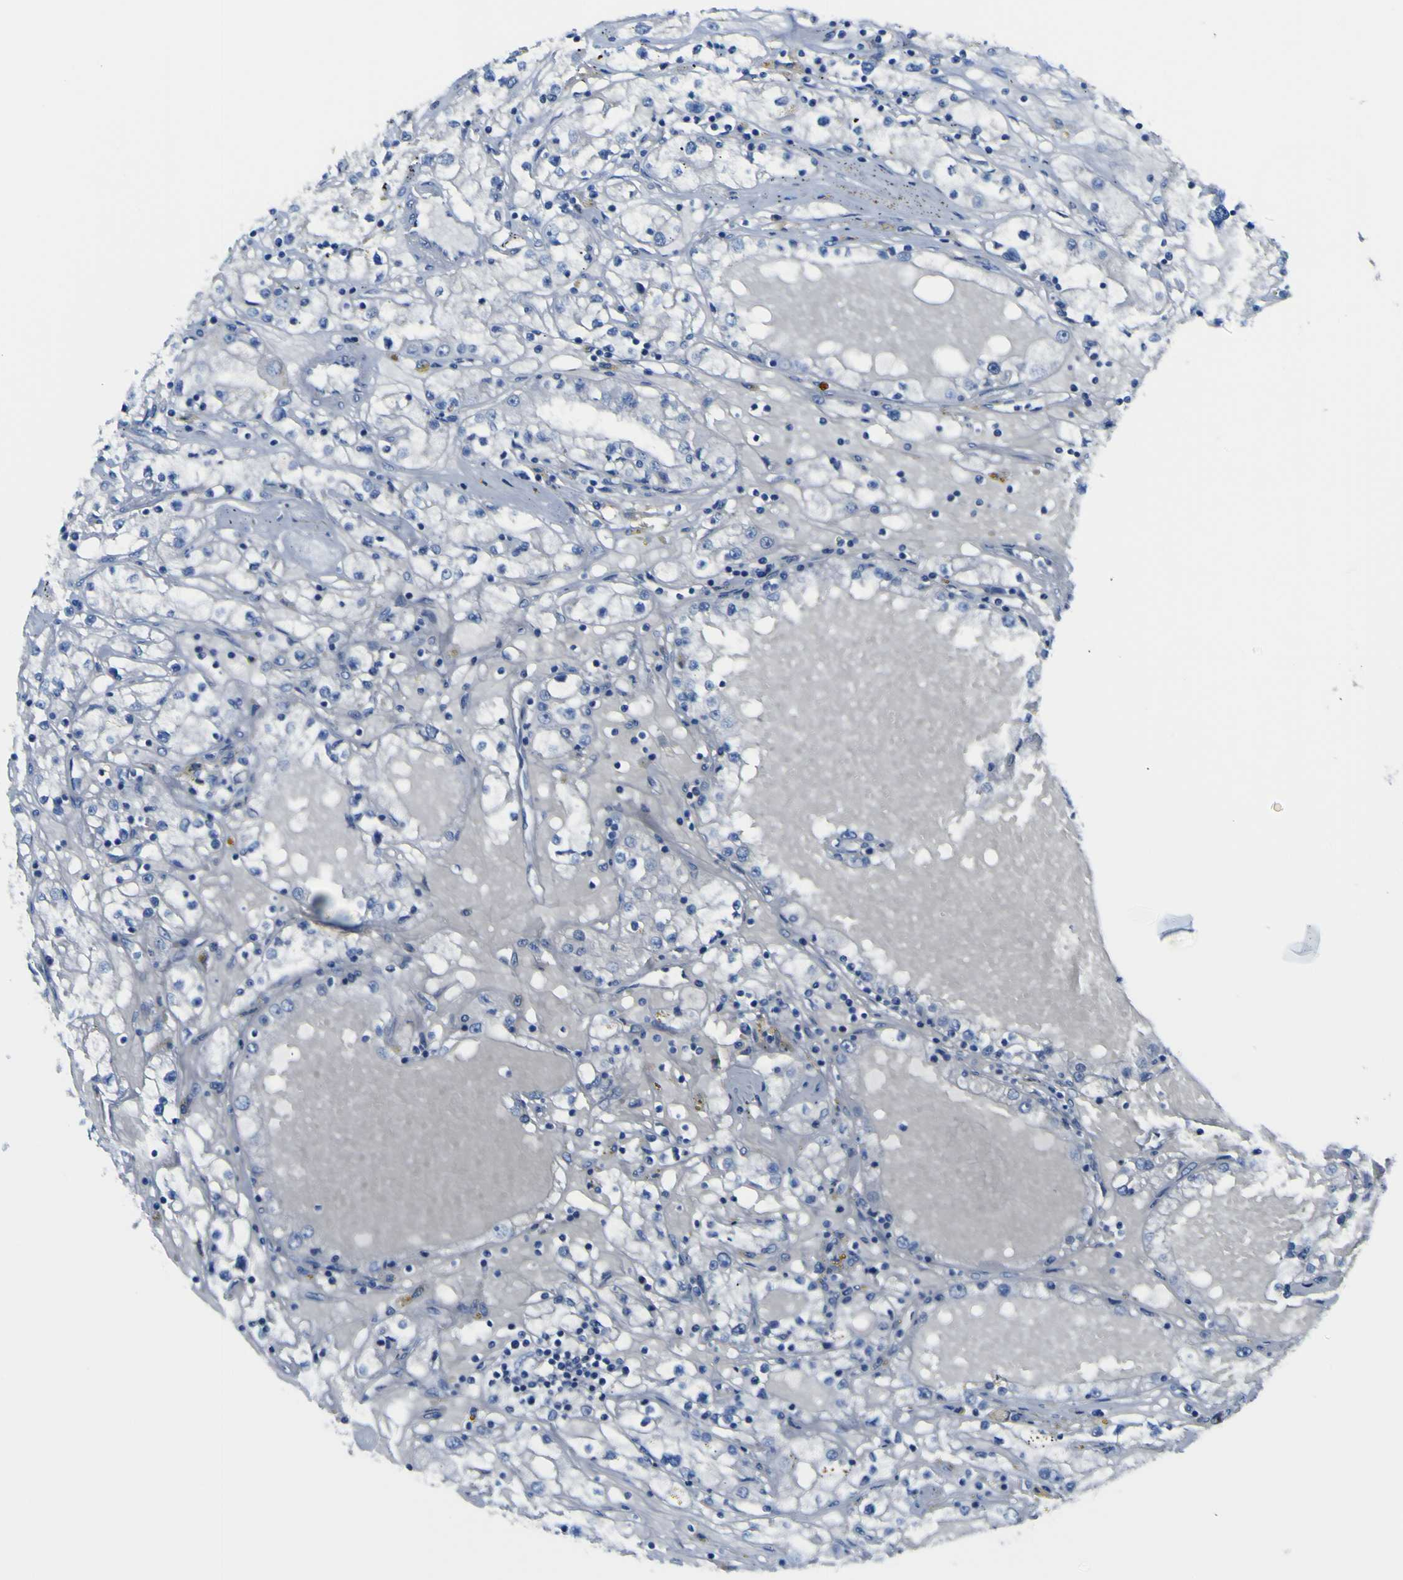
{"staining": {"intensity": "negative", "quantity": "none", "location": "none"}, "tissue": "renal cancer", "cell_type": "Tumor cells", "image_type": "cancer", "snomed": [{"axis": "morphology", "description": "Adenocarcinoma, NOS"}, {"axis": "topography", "description": "Kidney"}], "caption": "A micrograph of human renal cancer (adenocarcinoma) is negative for staining in tumor cells.", "gene": "ADGRA2", "patient": {"sex": "male", "age": 56}}